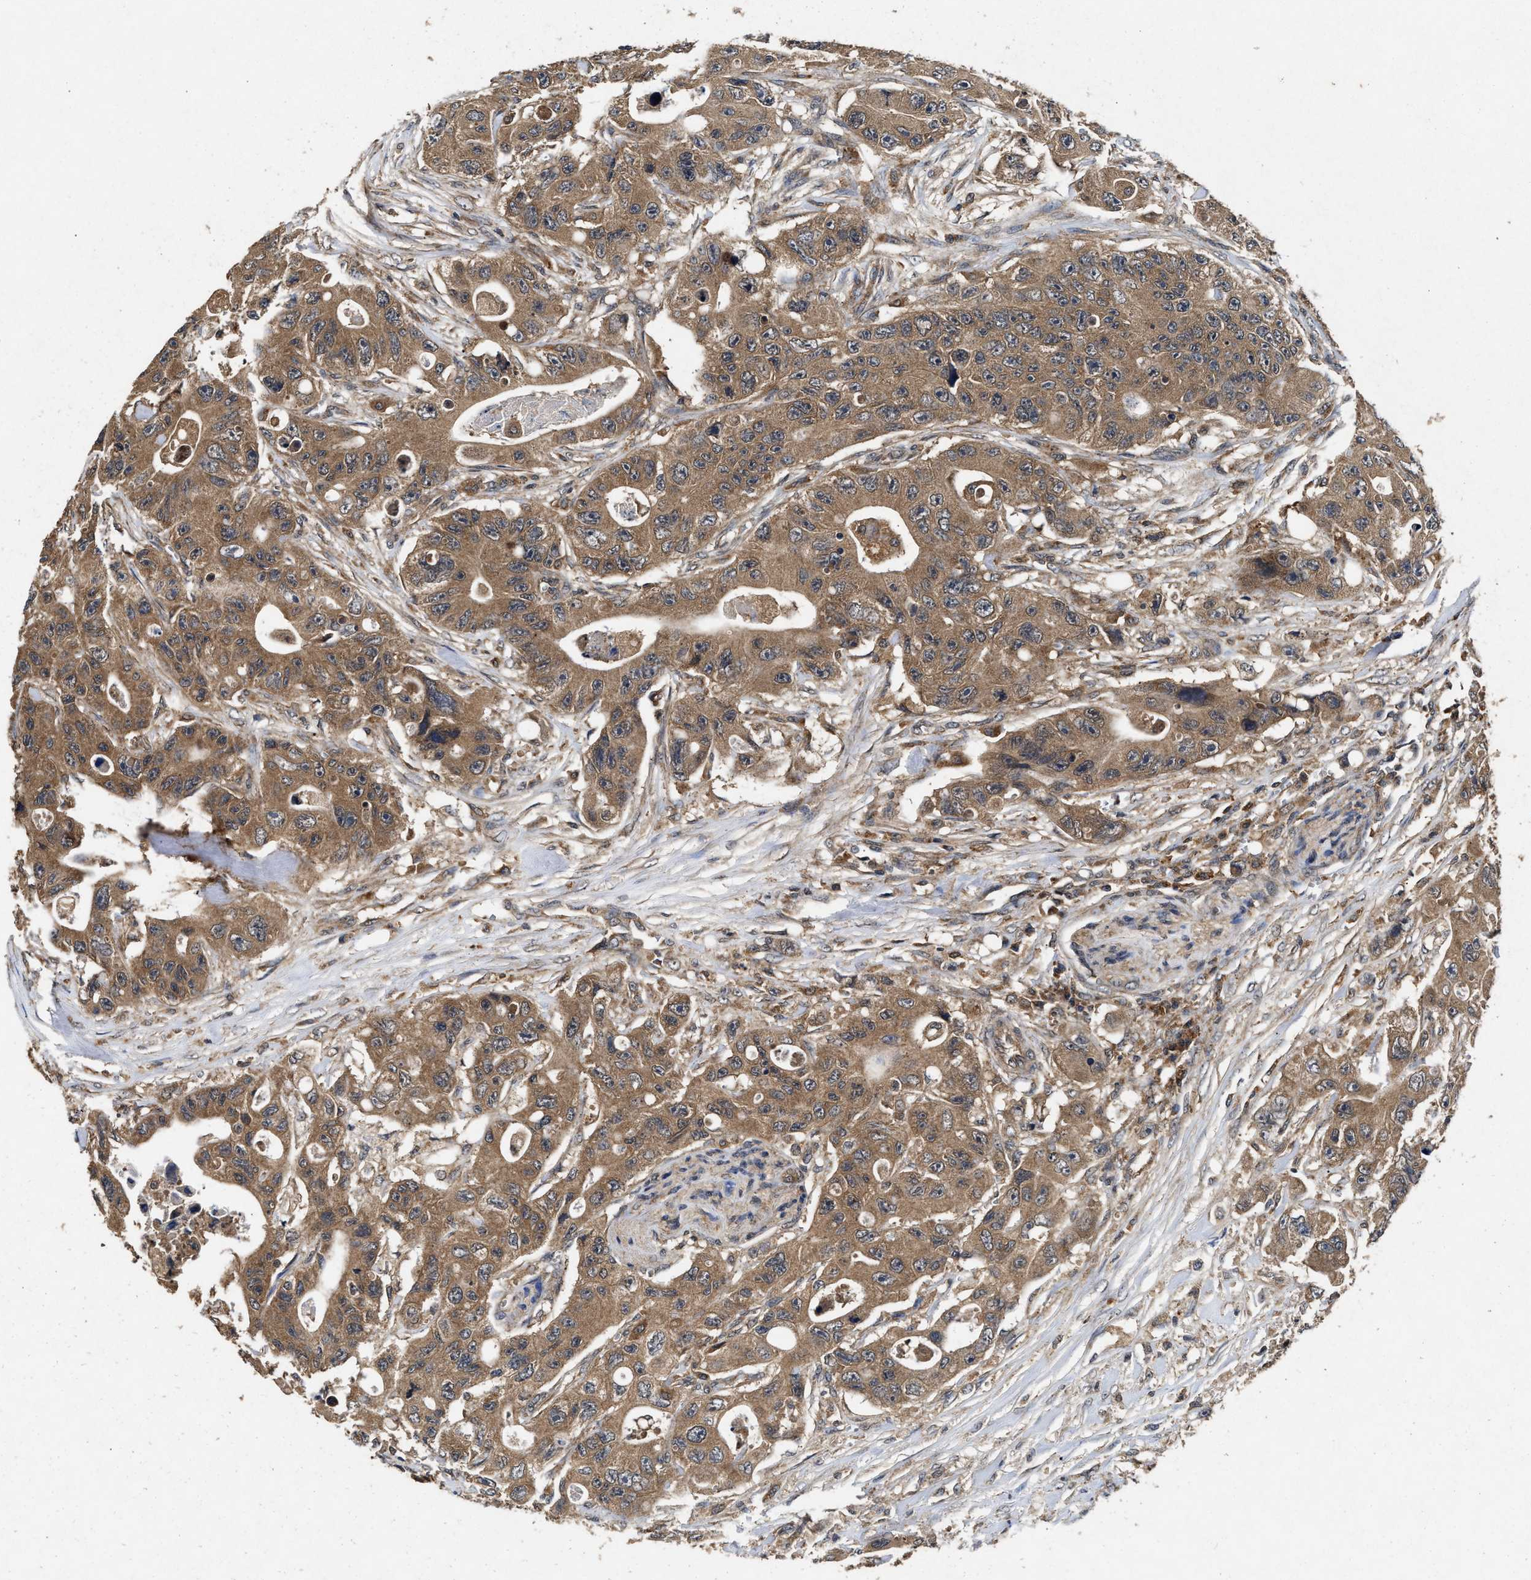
{"staining": {"intensity": "moderate", "quantity": ">75%", "location": "cytoplasmic/membranous"}, "tissue": "colorectal cancer", "cell_type": "Tumor cells", "image_type": "cancer", "snomed": [{"axis": "morphology", "description": "Adenocarcinoma, NOS"}, {"axis": "topography", "description": "Colon"}], "caption": "Colorectal cancer stained with a brown dye demonstrates moderate cytoplasmic/membranous positive staining in approximately >75% of tumor cells.", "gene": "PDAP1", "patient": {"sex": "female", "age": 46}}